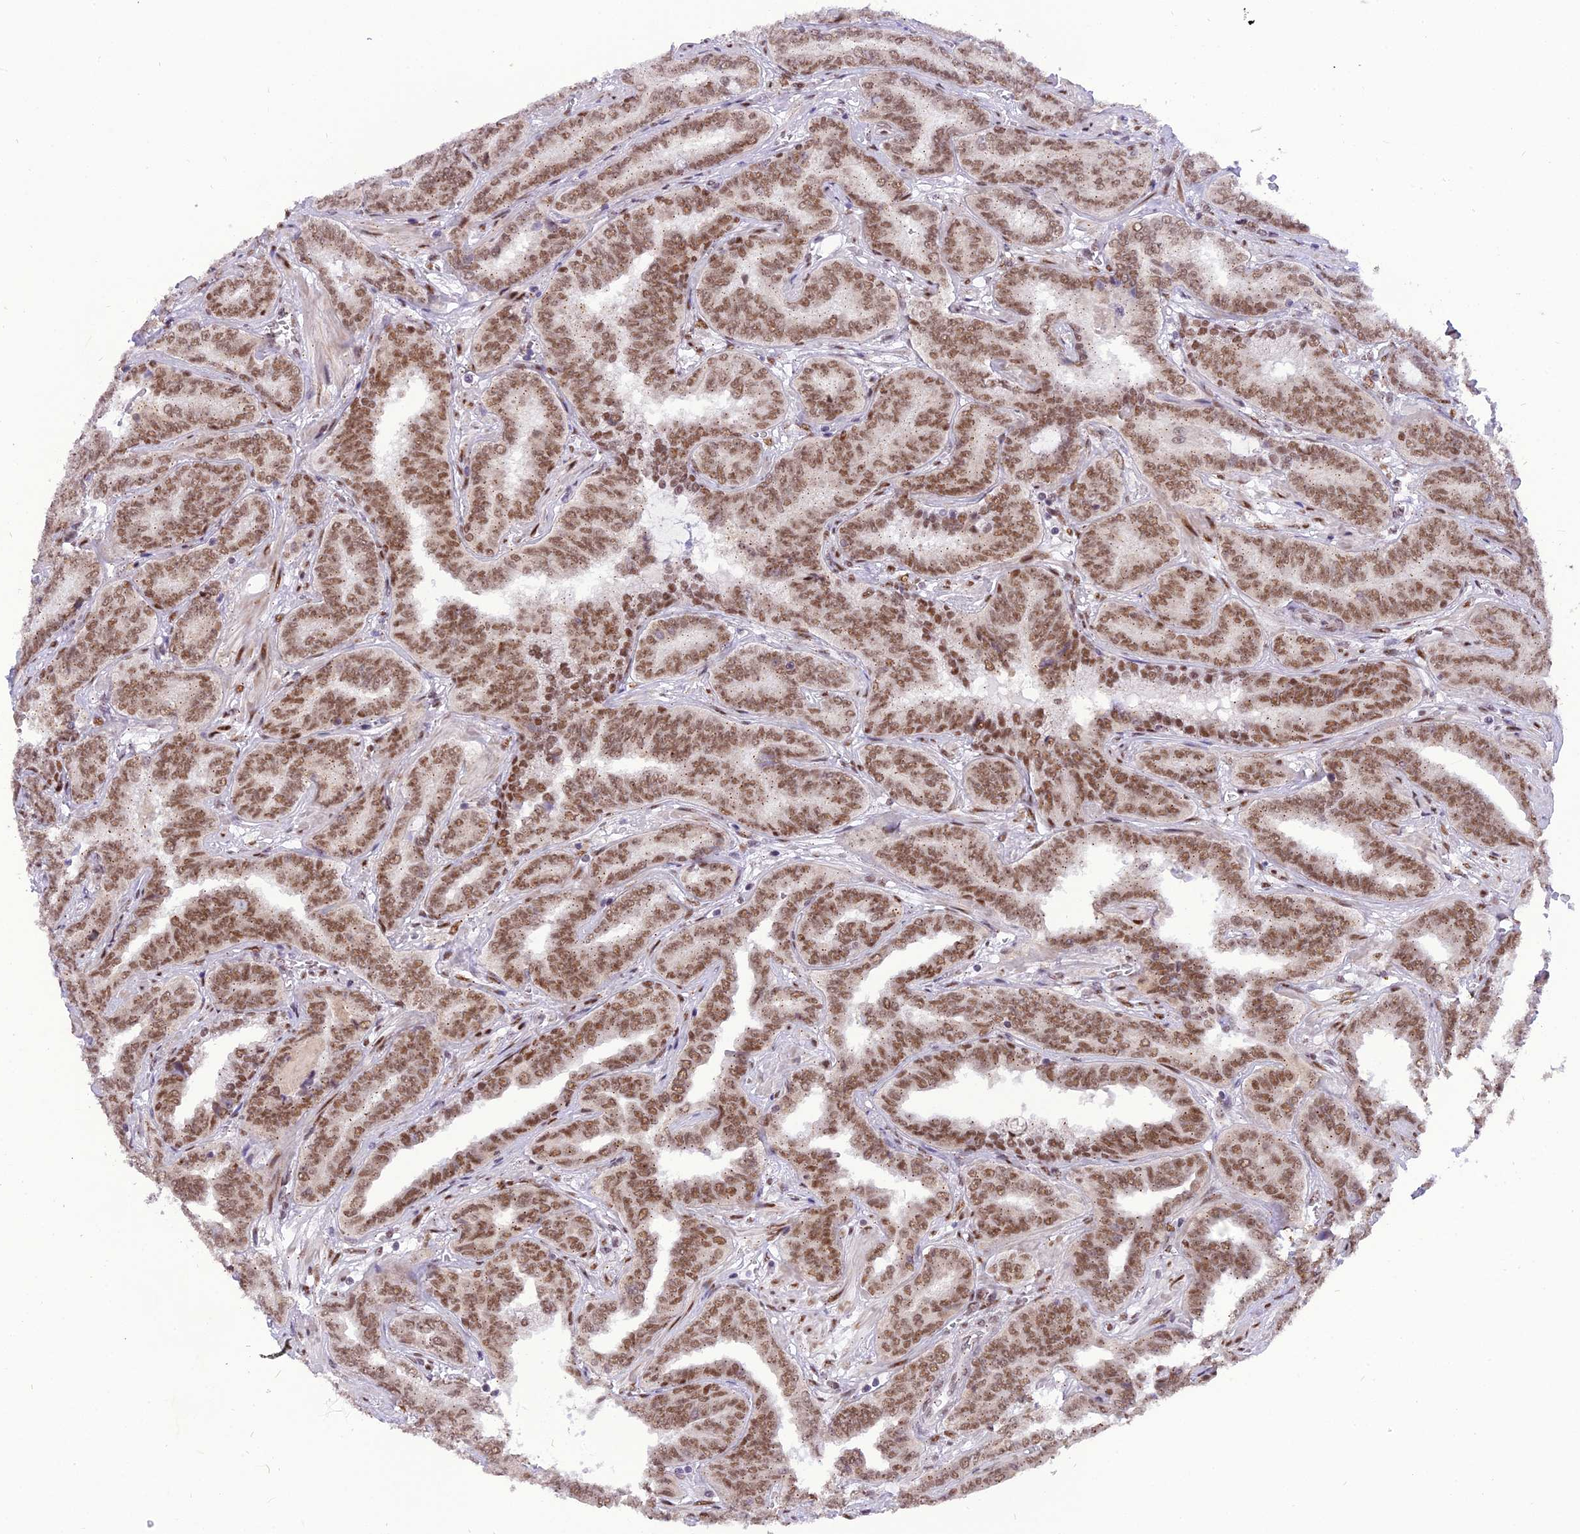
{"staining": {"intensity": "moderate", "quantity": ">75%", "location": "nuclear"}, "tissue": "prostate cancer", "cell_type": "Tumor cells", "image_type": "cancer", "snomed": [{"axis": "morphology", "description": "Adenocarcinoma, High grade"}, {"axis": "topography", "description": "Prostate"}], "caption": "High-magnification brightfield microscopy of prostate high-grade adenocarcinoma stained with DAB (3,3'-diaminobenzidine) (brown) and counterstained with hematoxylin (blue). tumor cells exhibit moderate nuclear positivity is identified in about>75% of cells.", "gene": "IRF2BP1", "patient": {"sex": "male", "age": 67}}